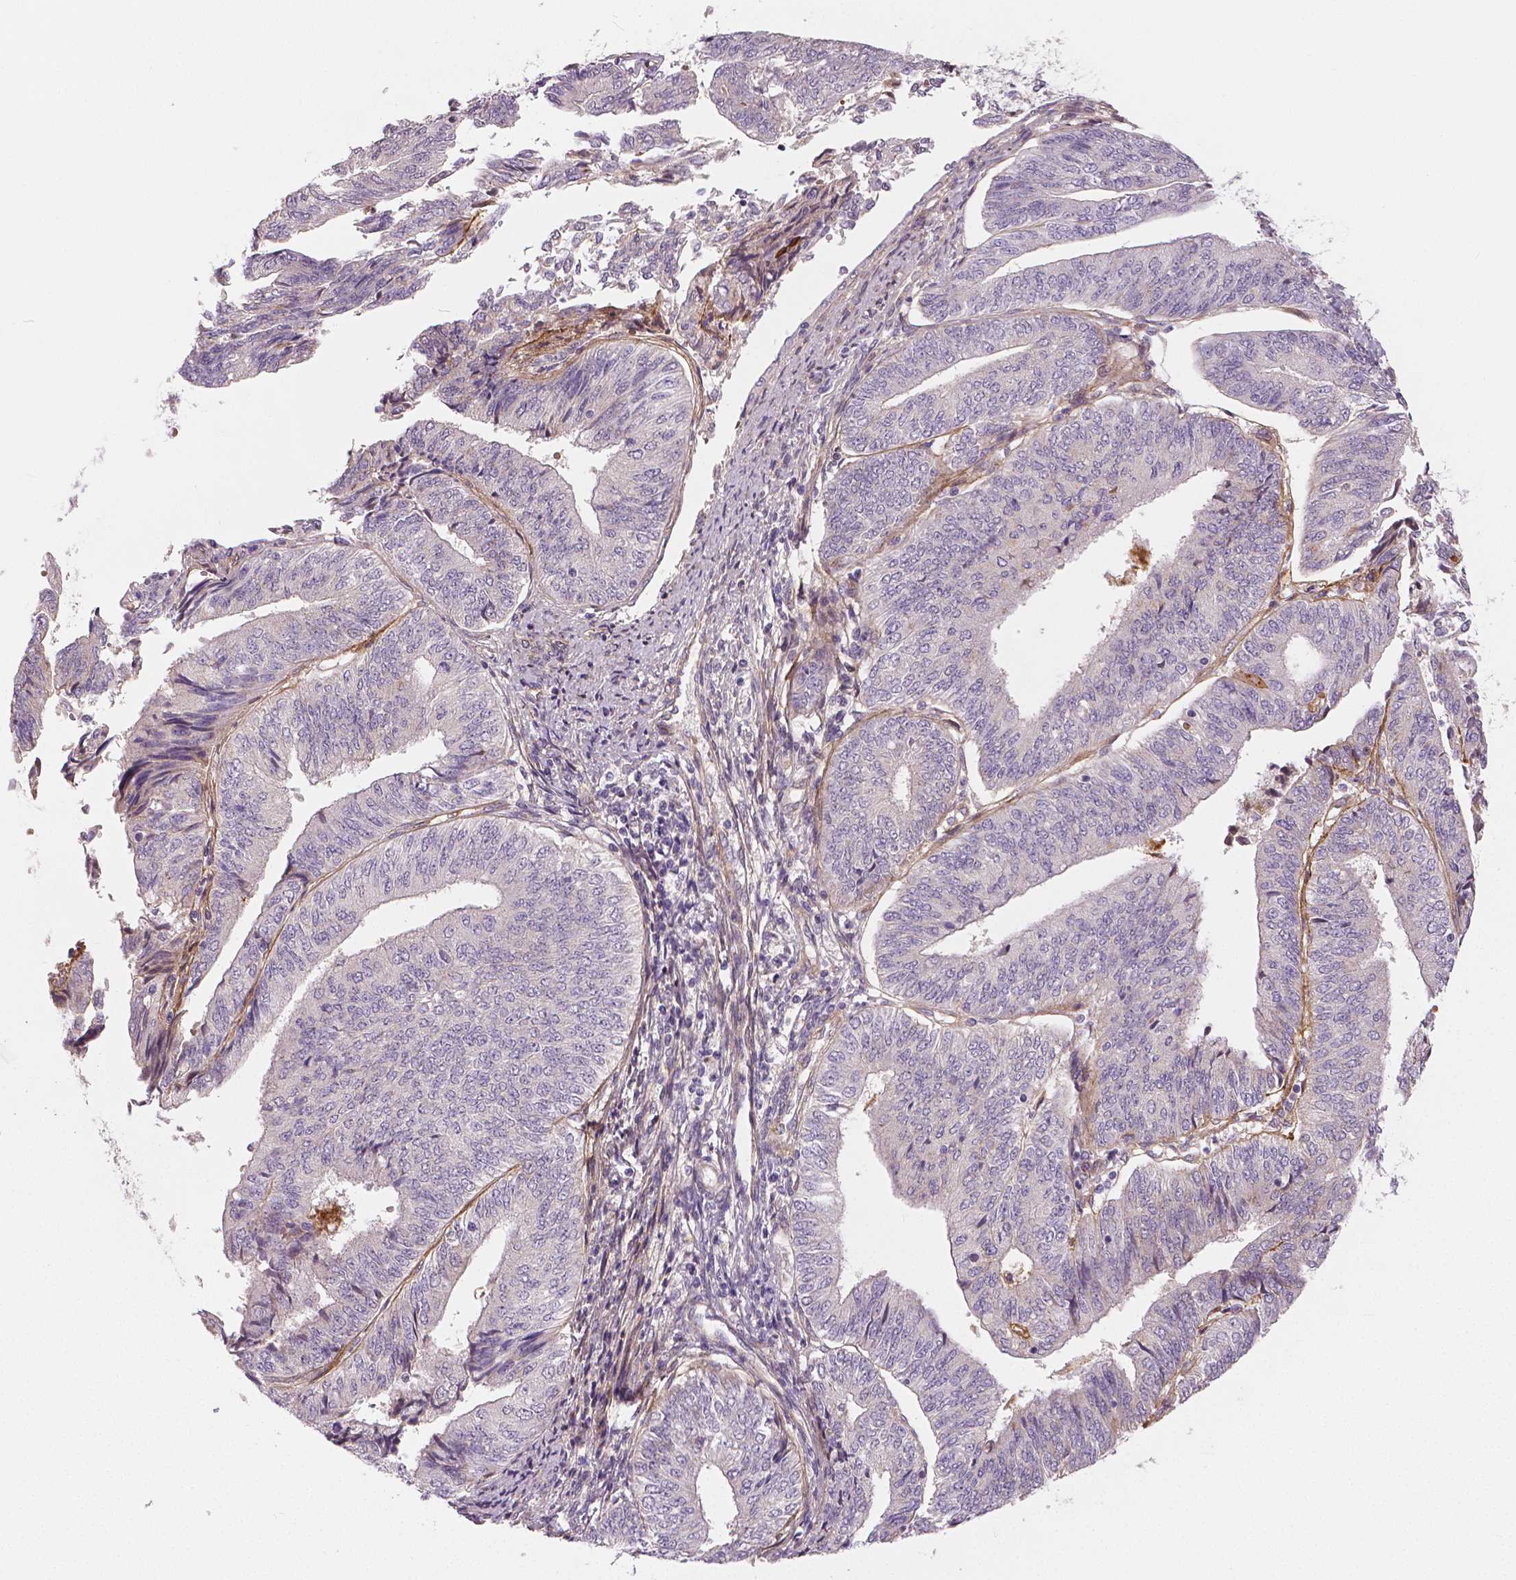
{"staining": {"intensity": "negative", "quantity": "none", "location": "none"}, "tissue": "endometrial cancer", "cell_type": "Tumor cells", "image_type": "cancer", "snomed": [{"axis": "morphology", "description": "Adenocarcinoma, NOS"}, {"axis": "topography", "description": "Endometrium"}], "caption": "The image reveals no staining of tumor cells in endometrial cancer (adenocarcinoma).", "gene": "FLT1", "patient": {"sex": "female", "age": 58}}